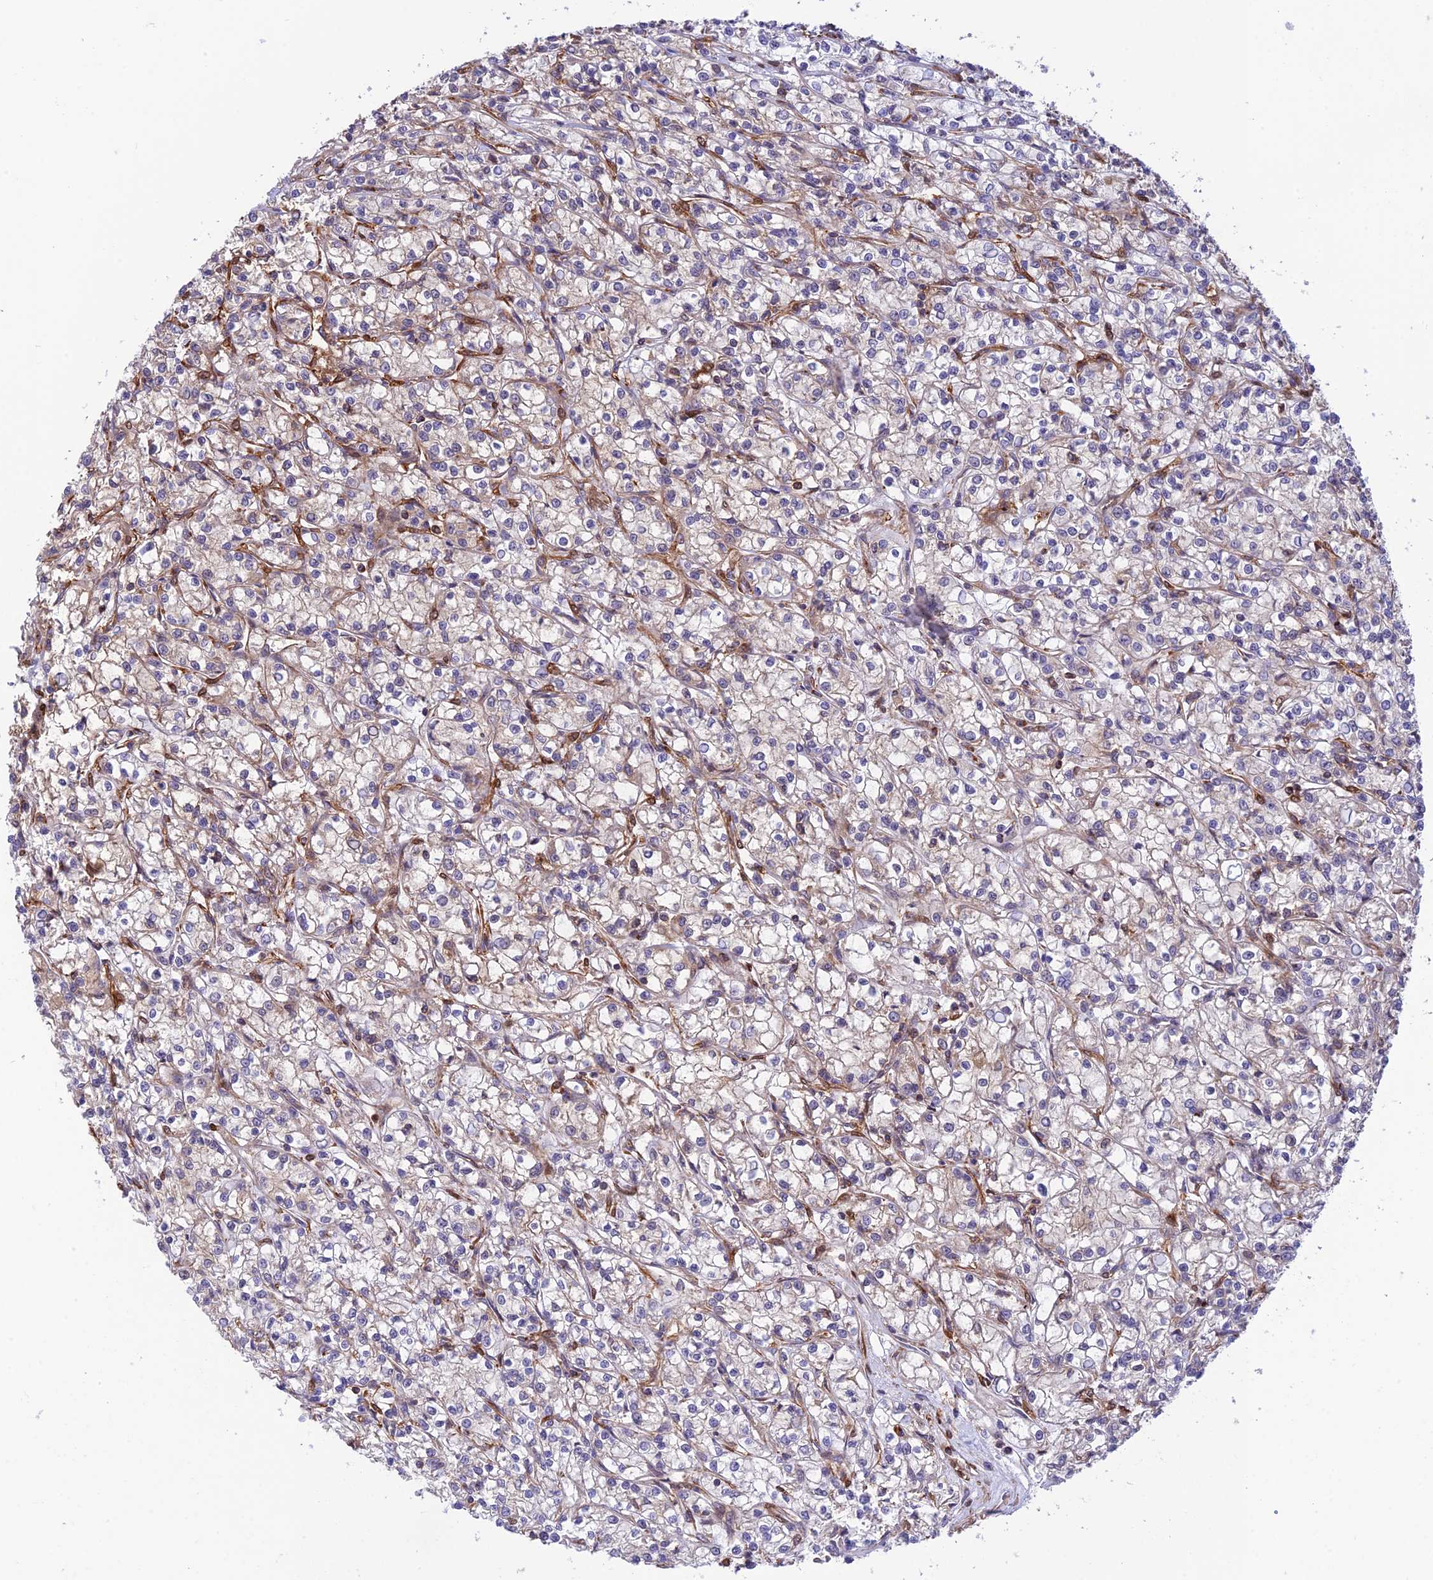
{"staining": {"intensity": "weak", "quantity": "<25%", "location": "cytoplasmic/membranous"}, "tissue": "renal cancer", "cell_type": "Tumor cells", "image_type": "cancer", "snomed": [{"axis": "morphology", "description": "Adenocarcinoma, NOS"}, {"axis": "topography", "description": "Kidney"}], "caption": "DAB immunohistochemical staining of human renal cancer reveals no significant staining in tumor cells.", "gene": "EVI5L", "patient": {"sex": "female", "age": 59}}